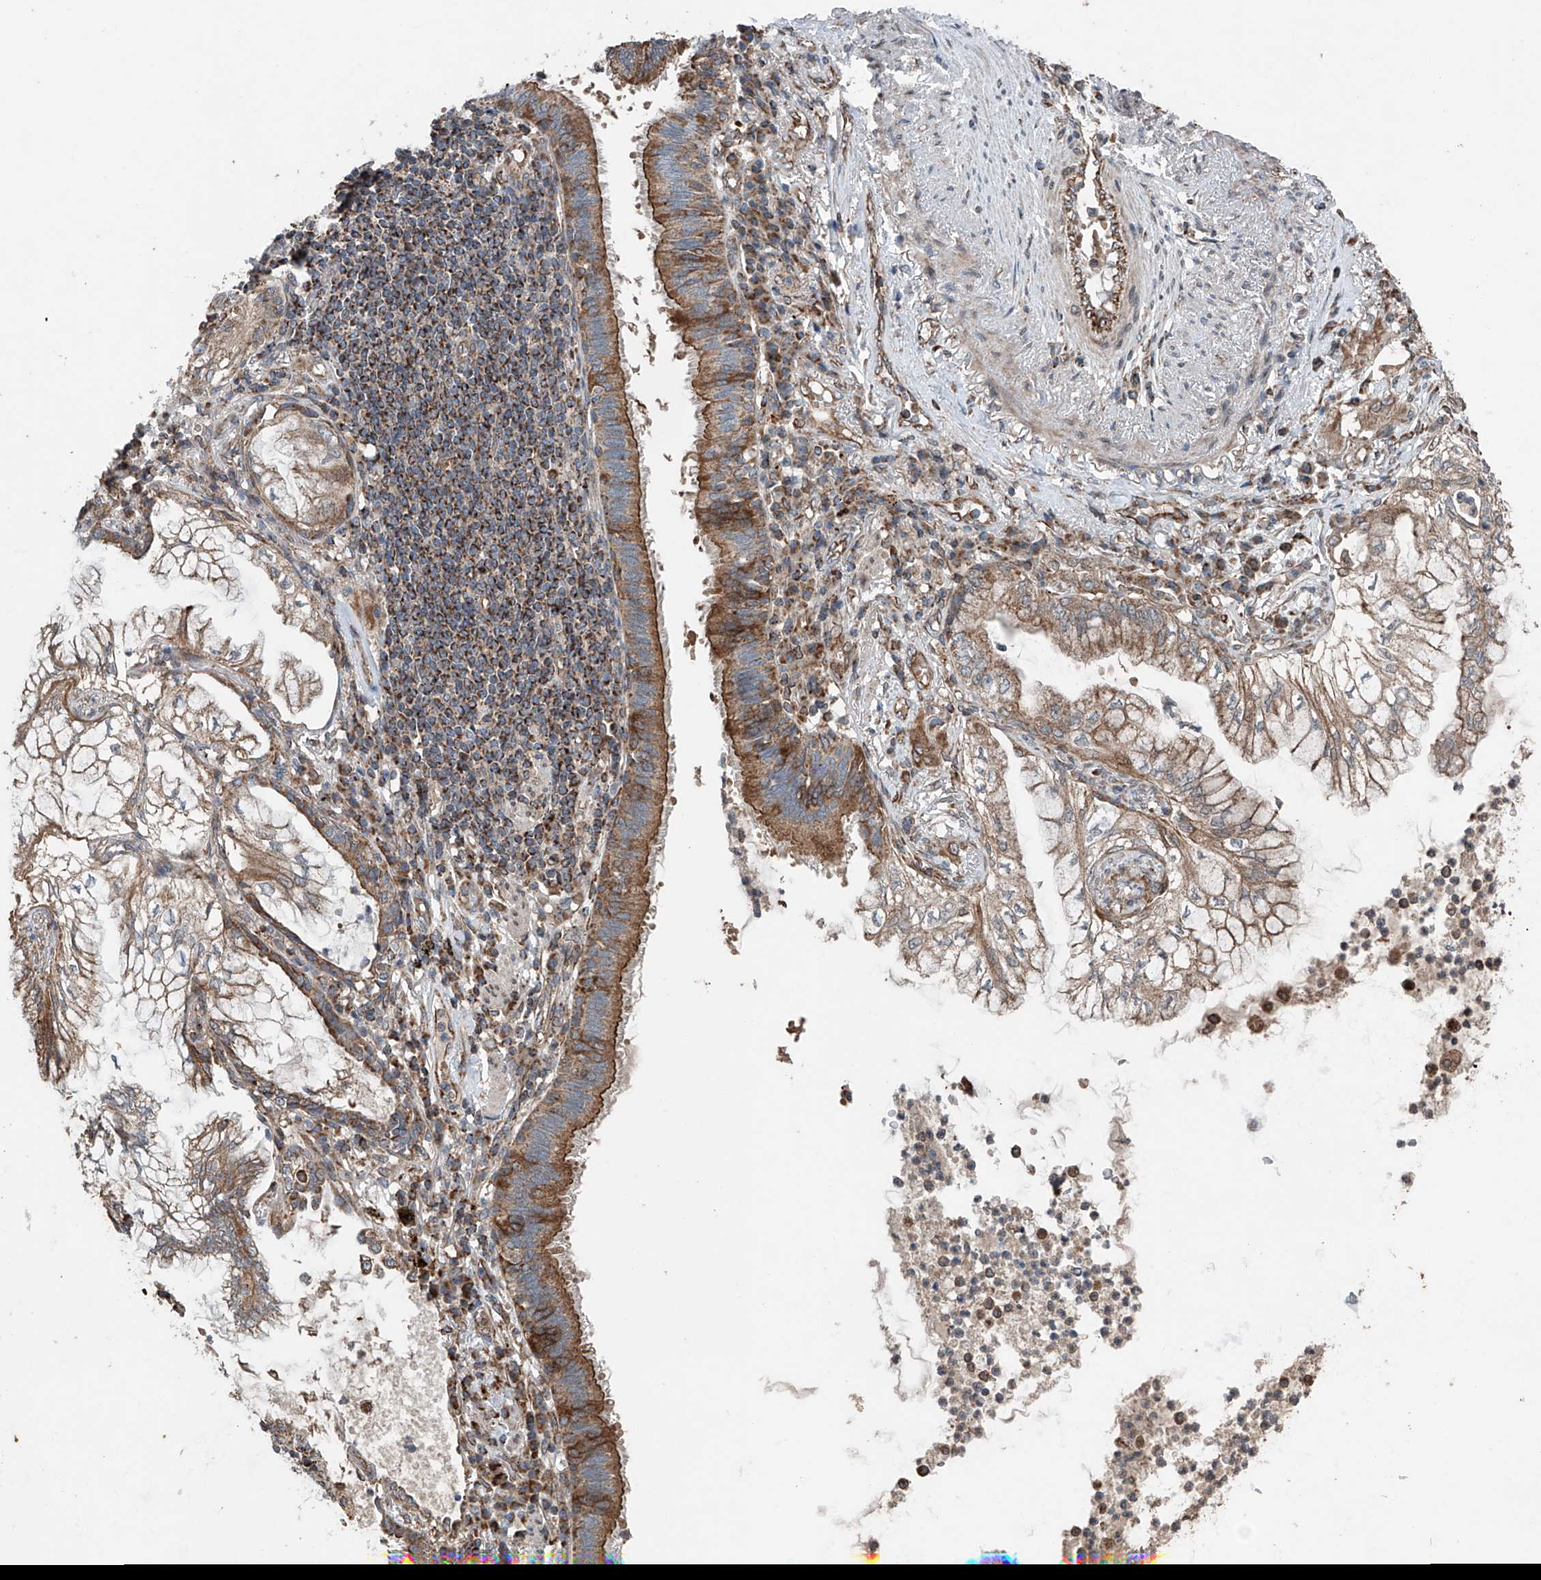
{"staining": {"intensity": "weak", "quantity": ">75%", "location": "cytoplasmic/membranous"}, "tissue": "lung cancer", "cell_type": "Tumor cells", "image_type": "cancer", "snomed": [{"axis": "morphology", "description": "Adenocarcinoma, NOS"}, {"axis": "topography", "description": "Lung"}], "caption": "Immunohistochemistry (DAB) staining of lung cancer (adenocarcinoma) exhibits weak cytoplasmic/membranous protein staining in about >75% of tumor cells.", "gene": "AP4B1", "patient": {"sex": "female", "age": 70}}